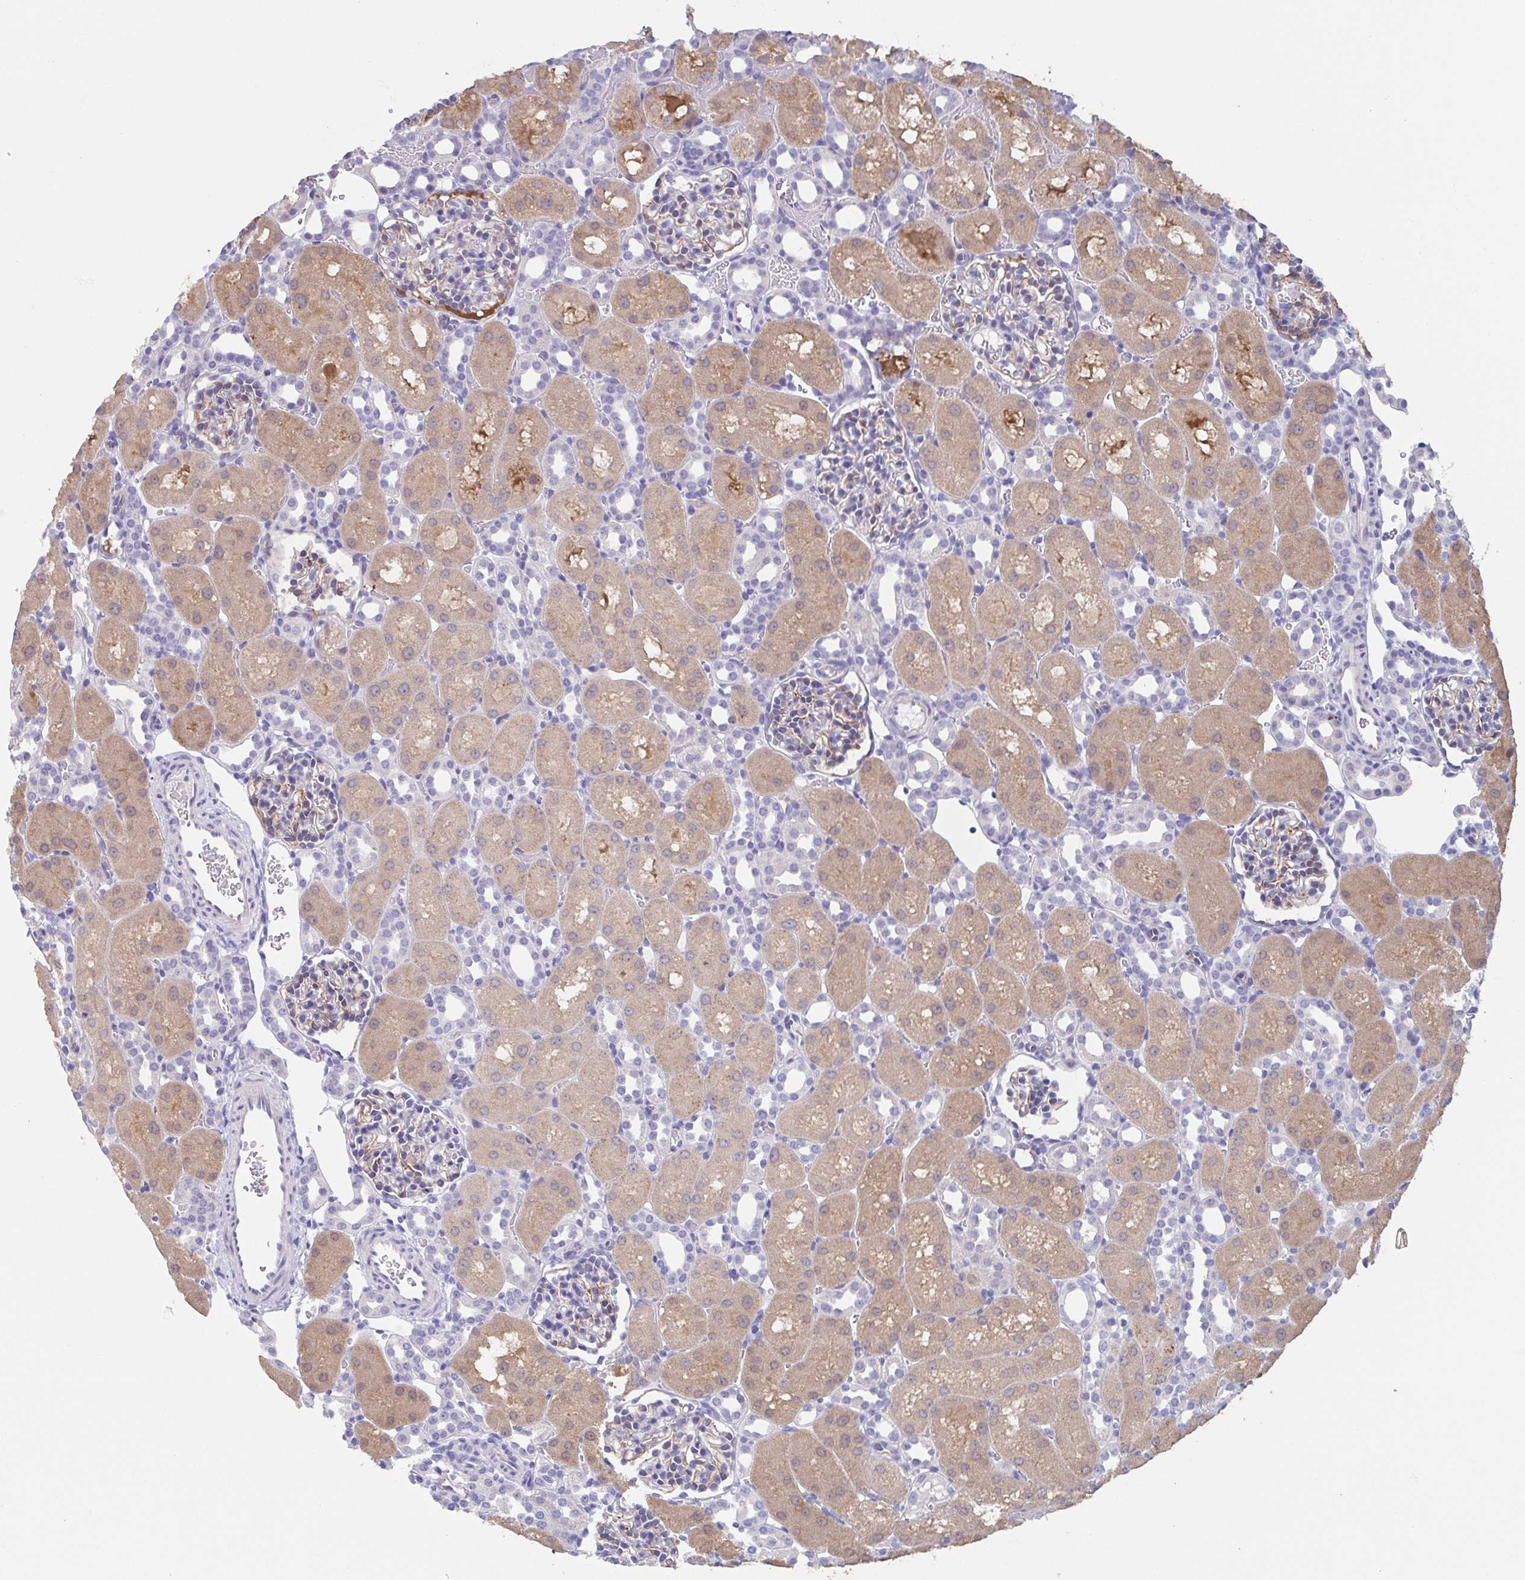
{"staining": {"intensity": "moderate", "quantity": "<25%", "location": "cytoplasmic/membranous"}, "tissue": "kidney", "cell_type": "Cells in glomeruli", "image_type": "normal", "snomed": [{"axis": "morphology", "description": "Normal tissue, NOS"}, {"axis": "topography", "description": "Kidney"}], "caption": "Immunohistochemical staining of normal human kidney shows <25% levels of moderate cytoplasmic/membranous protein positivity in about <25% of cells in glomeruli. The staining was performed using DAB (3,3'-diaminobenzidine), with brown indicating positive protein expression. Nuclei are stained blue with hematoxylin.", "gene": "SSC4D", "patient": {"sex": "male", "age": 1}}